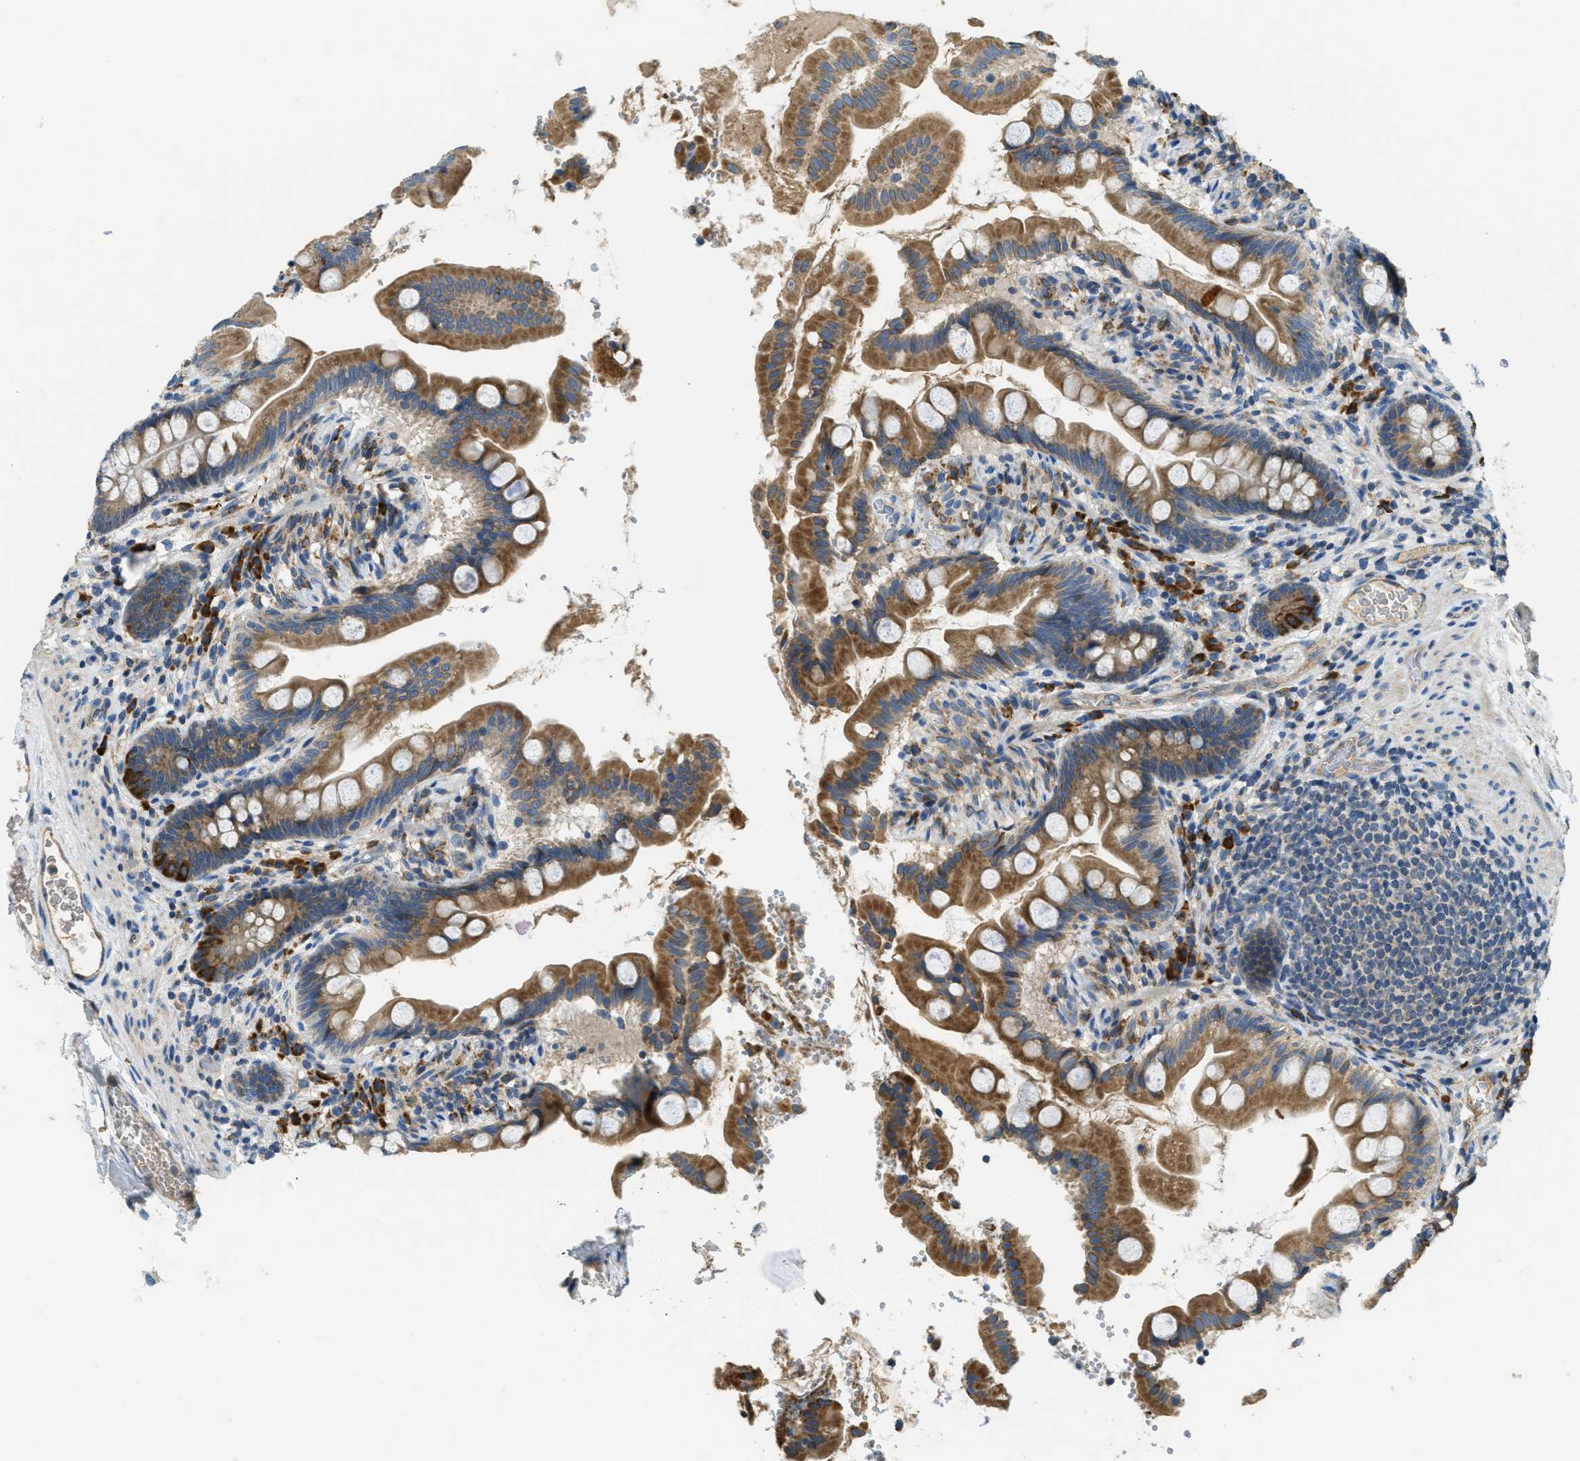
{"staining": {"intensity": "moderate", "quantity": ">75%", "location": "cytoplasmic/membranous"}, "tissue": "small intestine", "cell_type": "Glandular cells", "image_type": "normal", "snomed": [{"axis": "morphology", "description": "Normal tissue, NOS"}, {"axis": "topography", "description": "Small intestine"}], "caption": "This is an image of immunohistochemistry staining of unremarkable small intestine, which shows moderate staining in the cytoplasmic/membranous of glandular cells.", "gene": "SSR1", "patient": {"sex": "female", "age": 56}}